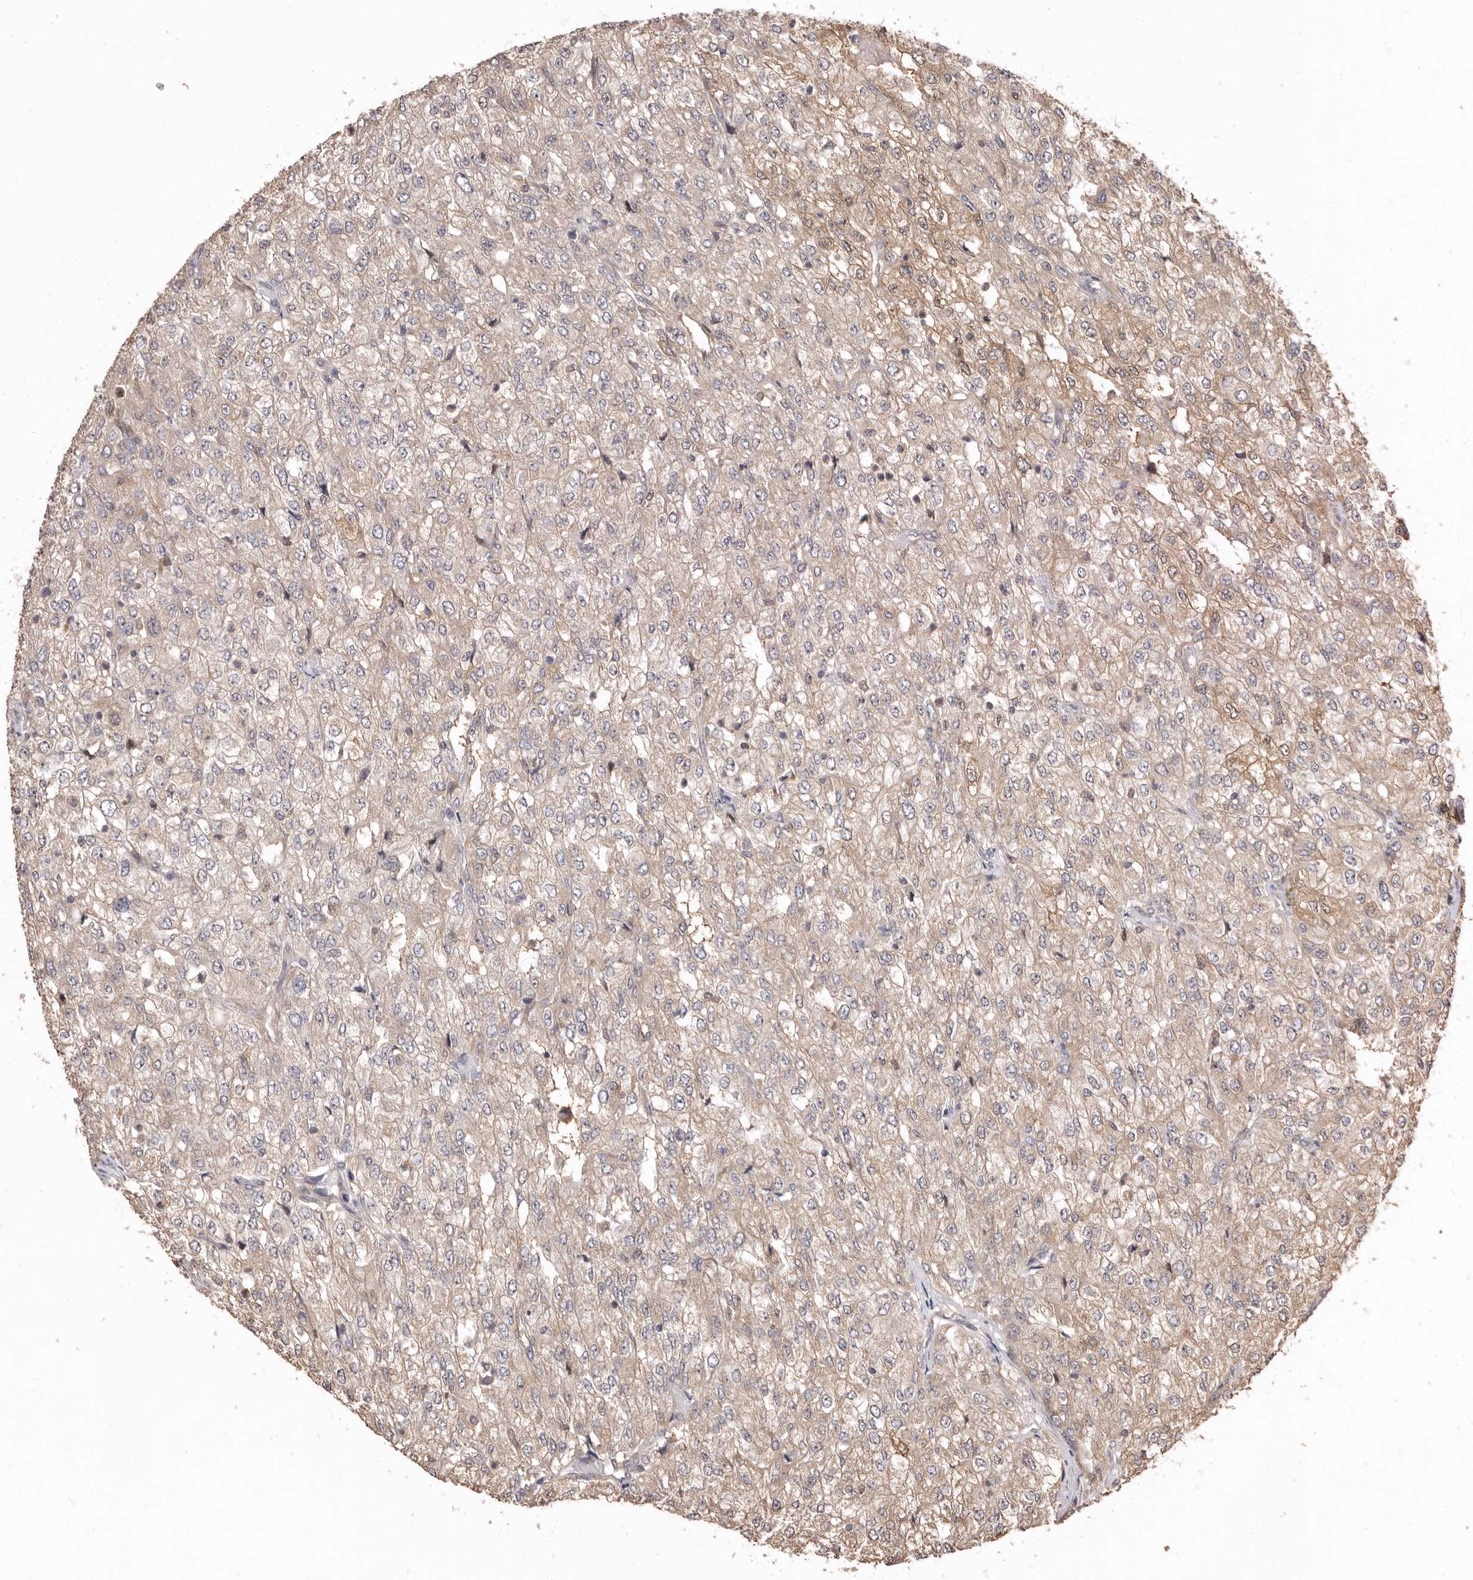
{"staining": {"intensity": "weak", "quantity": "25%-75%", "location": "cytoplasmic/membranous"}, "tissue": "renal cancer", "cell_type": "Tumor cells", "image_type": "cancer", "snomed": [{"axis": "morphology", "description": "Adenocarcinoma, NOS"}, {"axis": "topography", "description": "Kidney"}], "caption": "Renal cancer (adenocarcinoma) stained with a brown dye exhibits weak cytoplasmic/membranous positive positivity in approximately 25%-75% of tumor cells.", "gene": "COQ8B", "patient": {"sex": "female", "age": 54}}